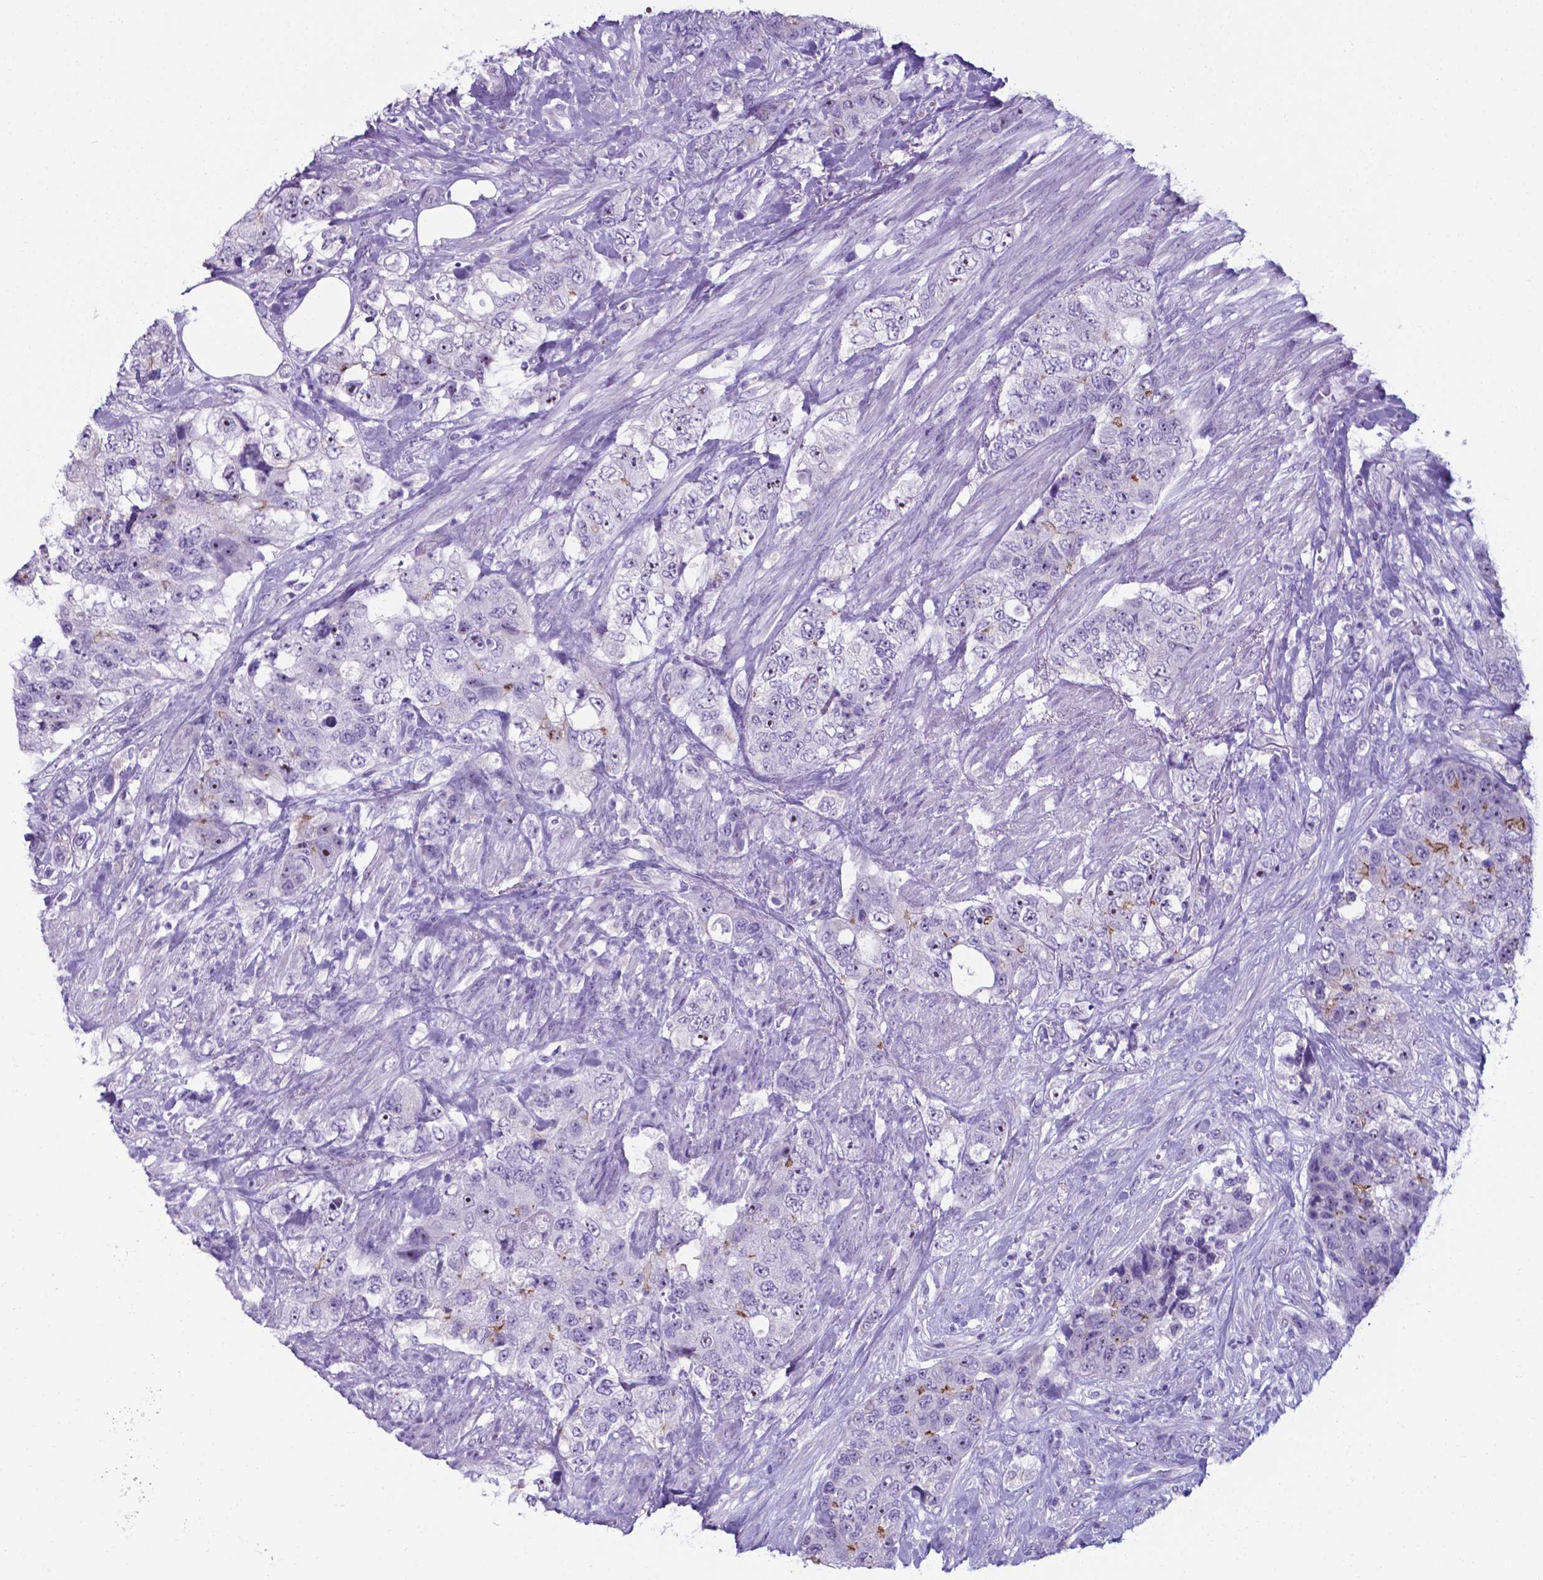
{"staining": {"intensity": "moderate", "quantity": "<25%", "location": "cytoplasmic/membranous"}, "tissue": "urothelial cancer", "cell_type": "Tumor cells", "image_type": "cancer", "snomed": [{"axis": "morphology", "description": "Urothelial carcinoma, High grade"}, {"axis": "topography", "description": "Urinary bladder"}], "caption": "IHC micrograph of neoplastic tissue: human urothelial cancer stained using IHC shows low levels of moderate protein expression localized specifically in the cytoplasmic/membranous of tumor cells, appearing as a cytoplasmic/membranous brown color.", "gene": "AP5B1", "patient": {"sex": "female", "age": 78}}